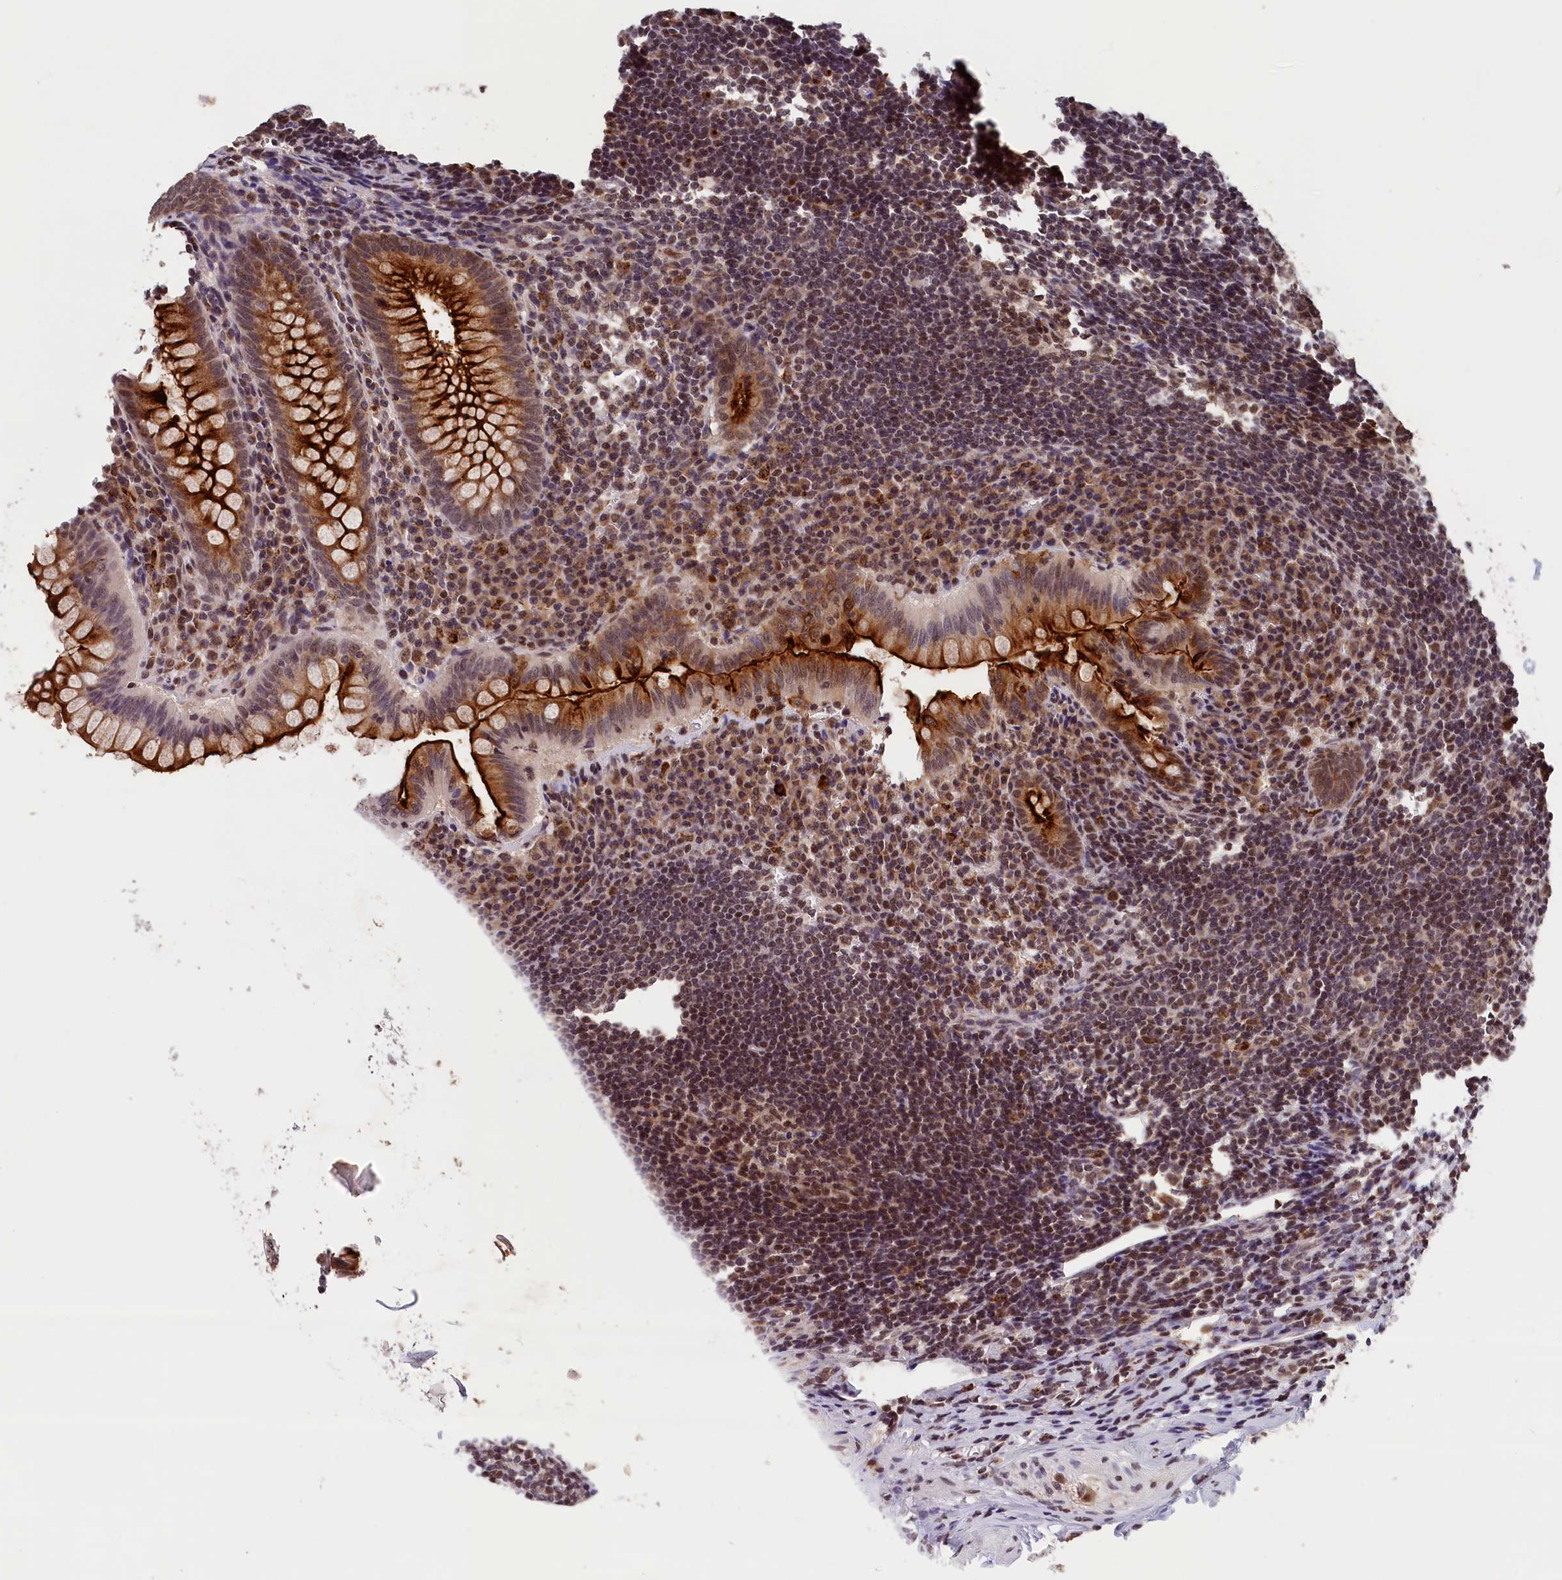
{"staining": {"intensity": "strong", "quantity": ">75%", "location": "cytoplasmic/membranous,nuclear"}, "tissue": "appendix", "cell_type": "Glandular cells", "image_type": "normal", "snomed": [{"axis": "morphology", "description": "Normal tissue, NOS"}, {"axis": "topography", "description": "Appendix"}], "caption": "IHC histopathology image of unremarkable appendix: appendix stained using IHC exhibits high levels of strong protein expression localized specifically in the cytoplasmic/membranous,nuclear of glandular cells, appearing as a cytoplasmic/membranous,nuclear brown color.", "gene": "KCNK6", "patient": {"sex": "female", "age": 33}}